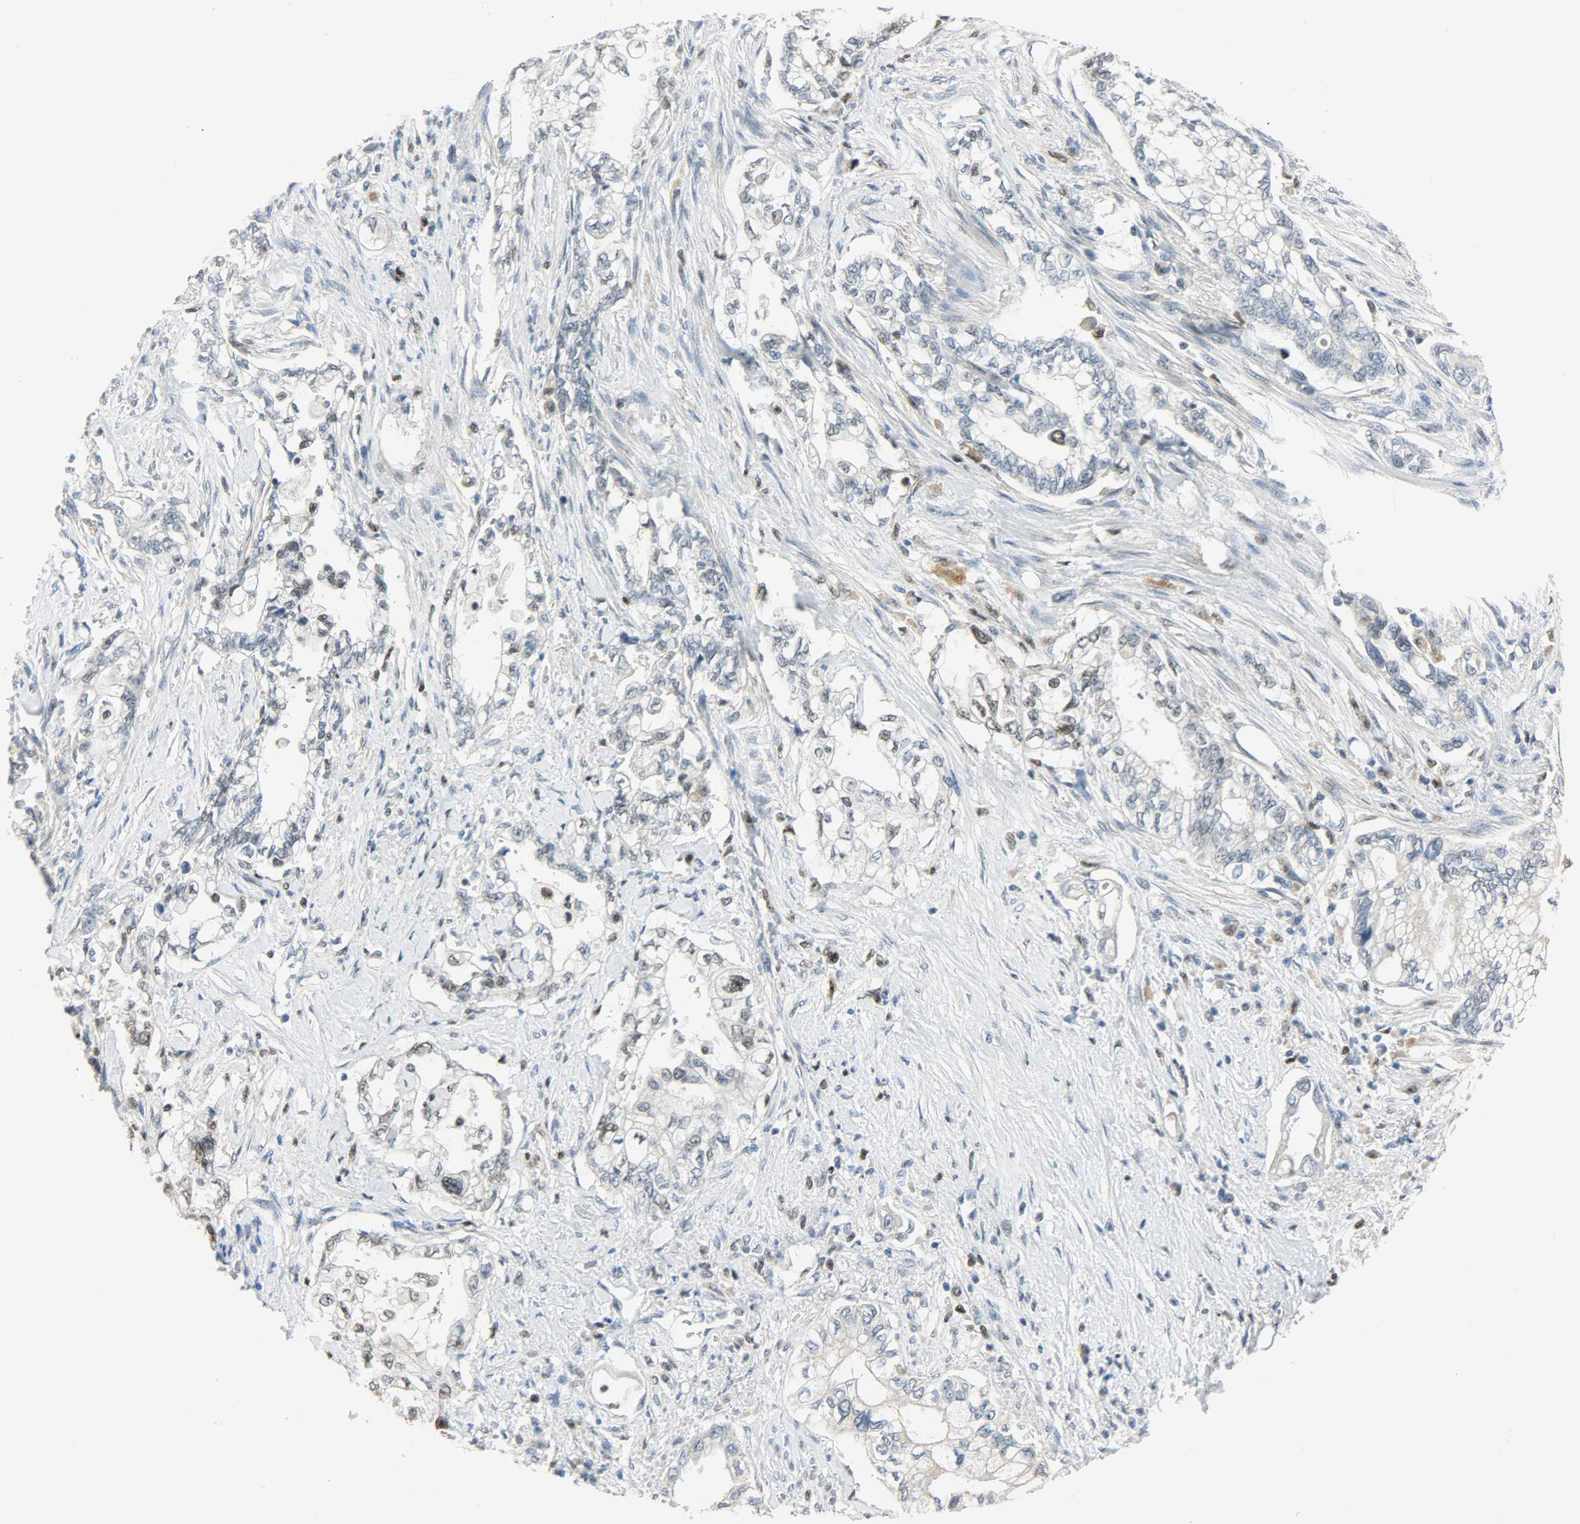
{"staining": {"intensity": "negative", "quantity": "none", "location": "none"}, "tissue": "pancreatic cancer", "cell_type": "Tumor cells", "image_type": "cancer", "snomed": [{"axis": "morphology", "description": "Normal tissue, NOS"}, {"axis": "topography", "description": "Pancreas"}], "caption": "This is an immunohistochemistry (IHC) histopathology image of pancreatic cancer. There is no expression in tumor cells.", "gene": "PPARG", "patient": {"sex": "male", "age": 42}}